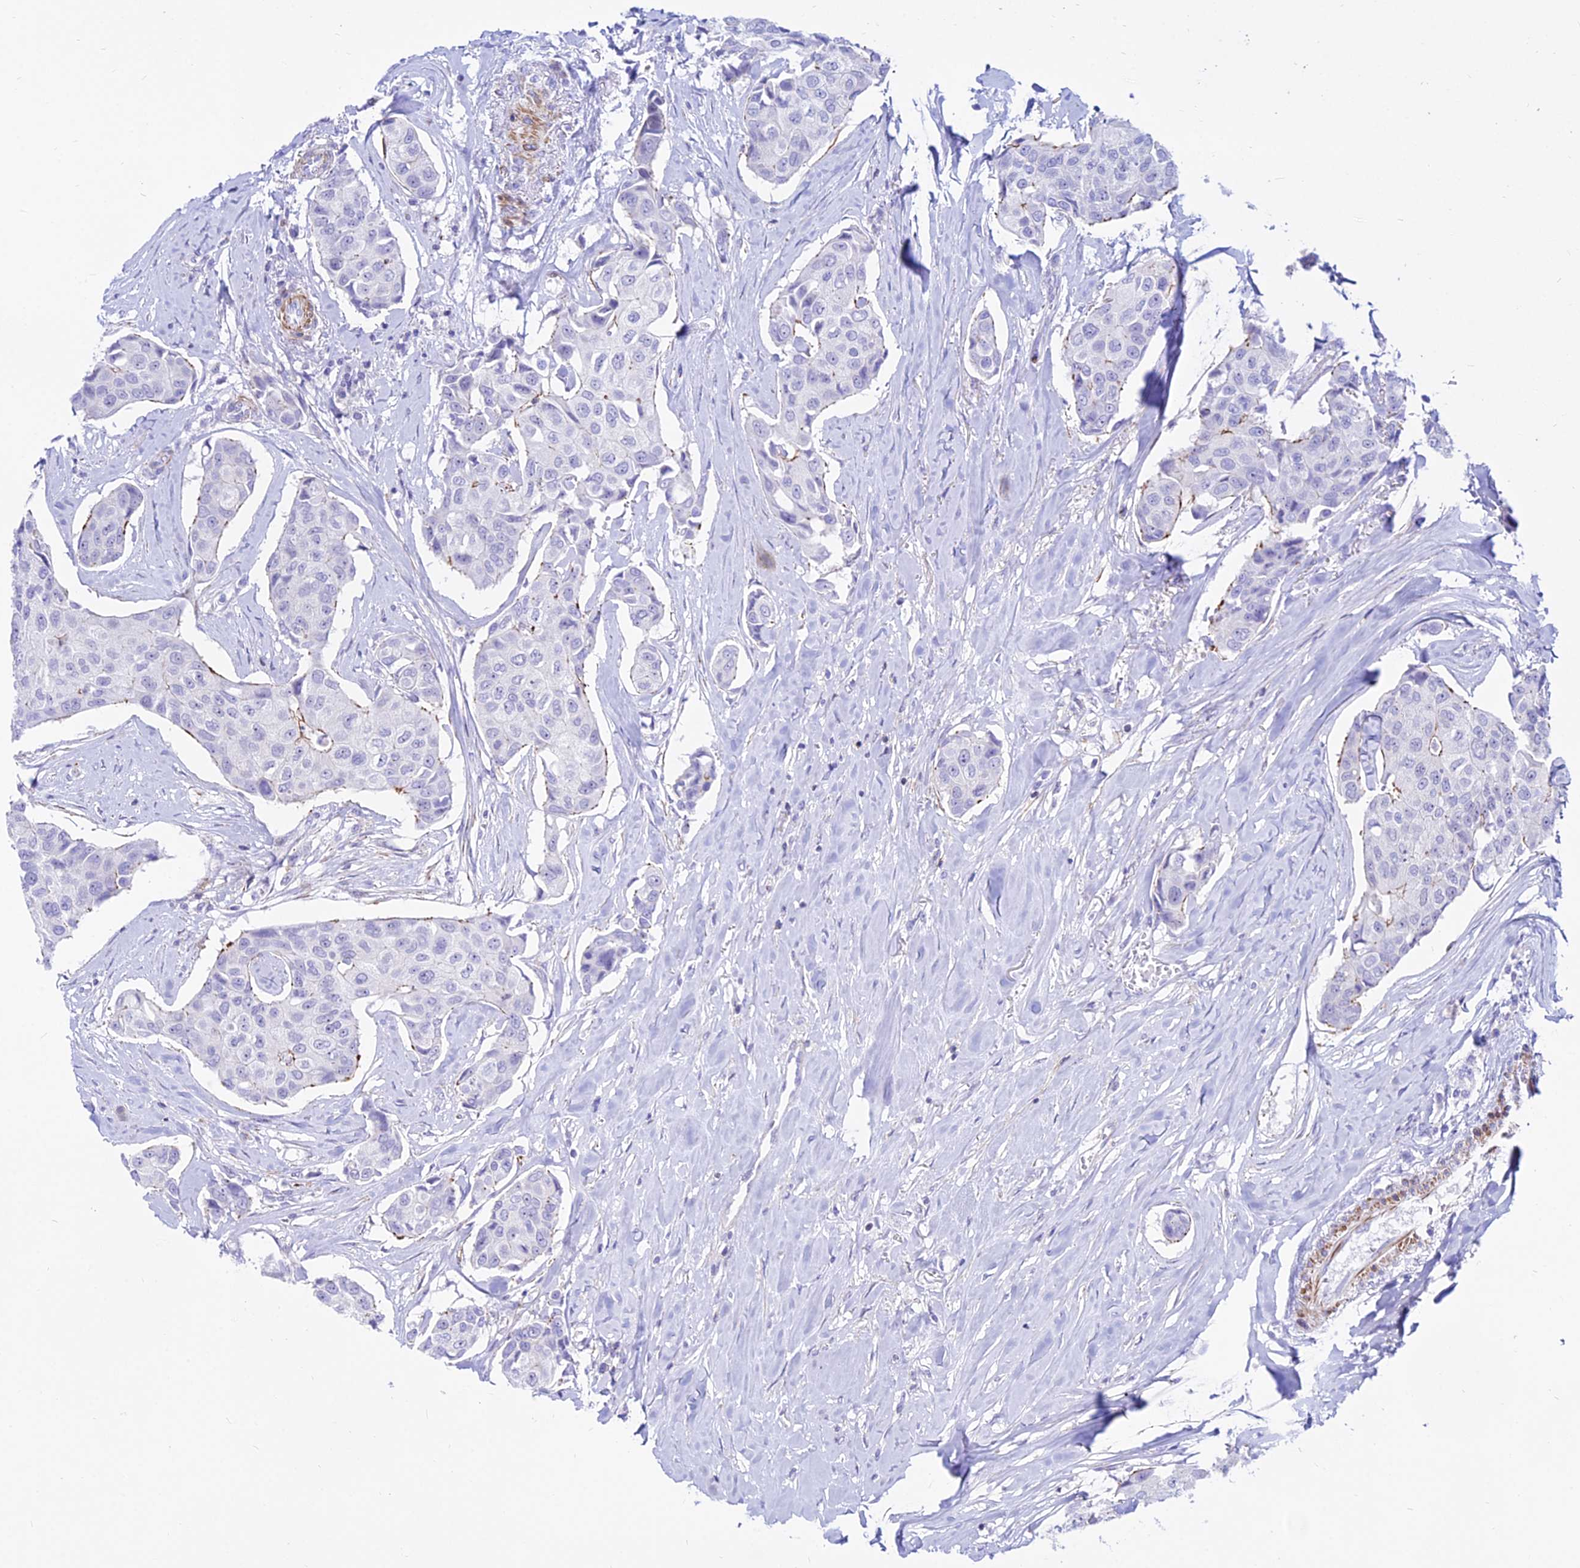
{"staining": {"intensity": "negative", "quantity": "none", "location": "none"}, "tissue": "breast cancer", "cell_type": "Tumor cells", "image_type": "cancer", "snomed": [{"axis": "morphology", "description": "Duct carcinoma"}, {"axis": "topography", "description": "Breast"}], "caption": "Intraductal carcinoma (breast) stained for a protein using immunohistochemistry displays no positivity tumor cells.", "gene": "DLX1", "patient": {"sex": "female", "age": 80}}